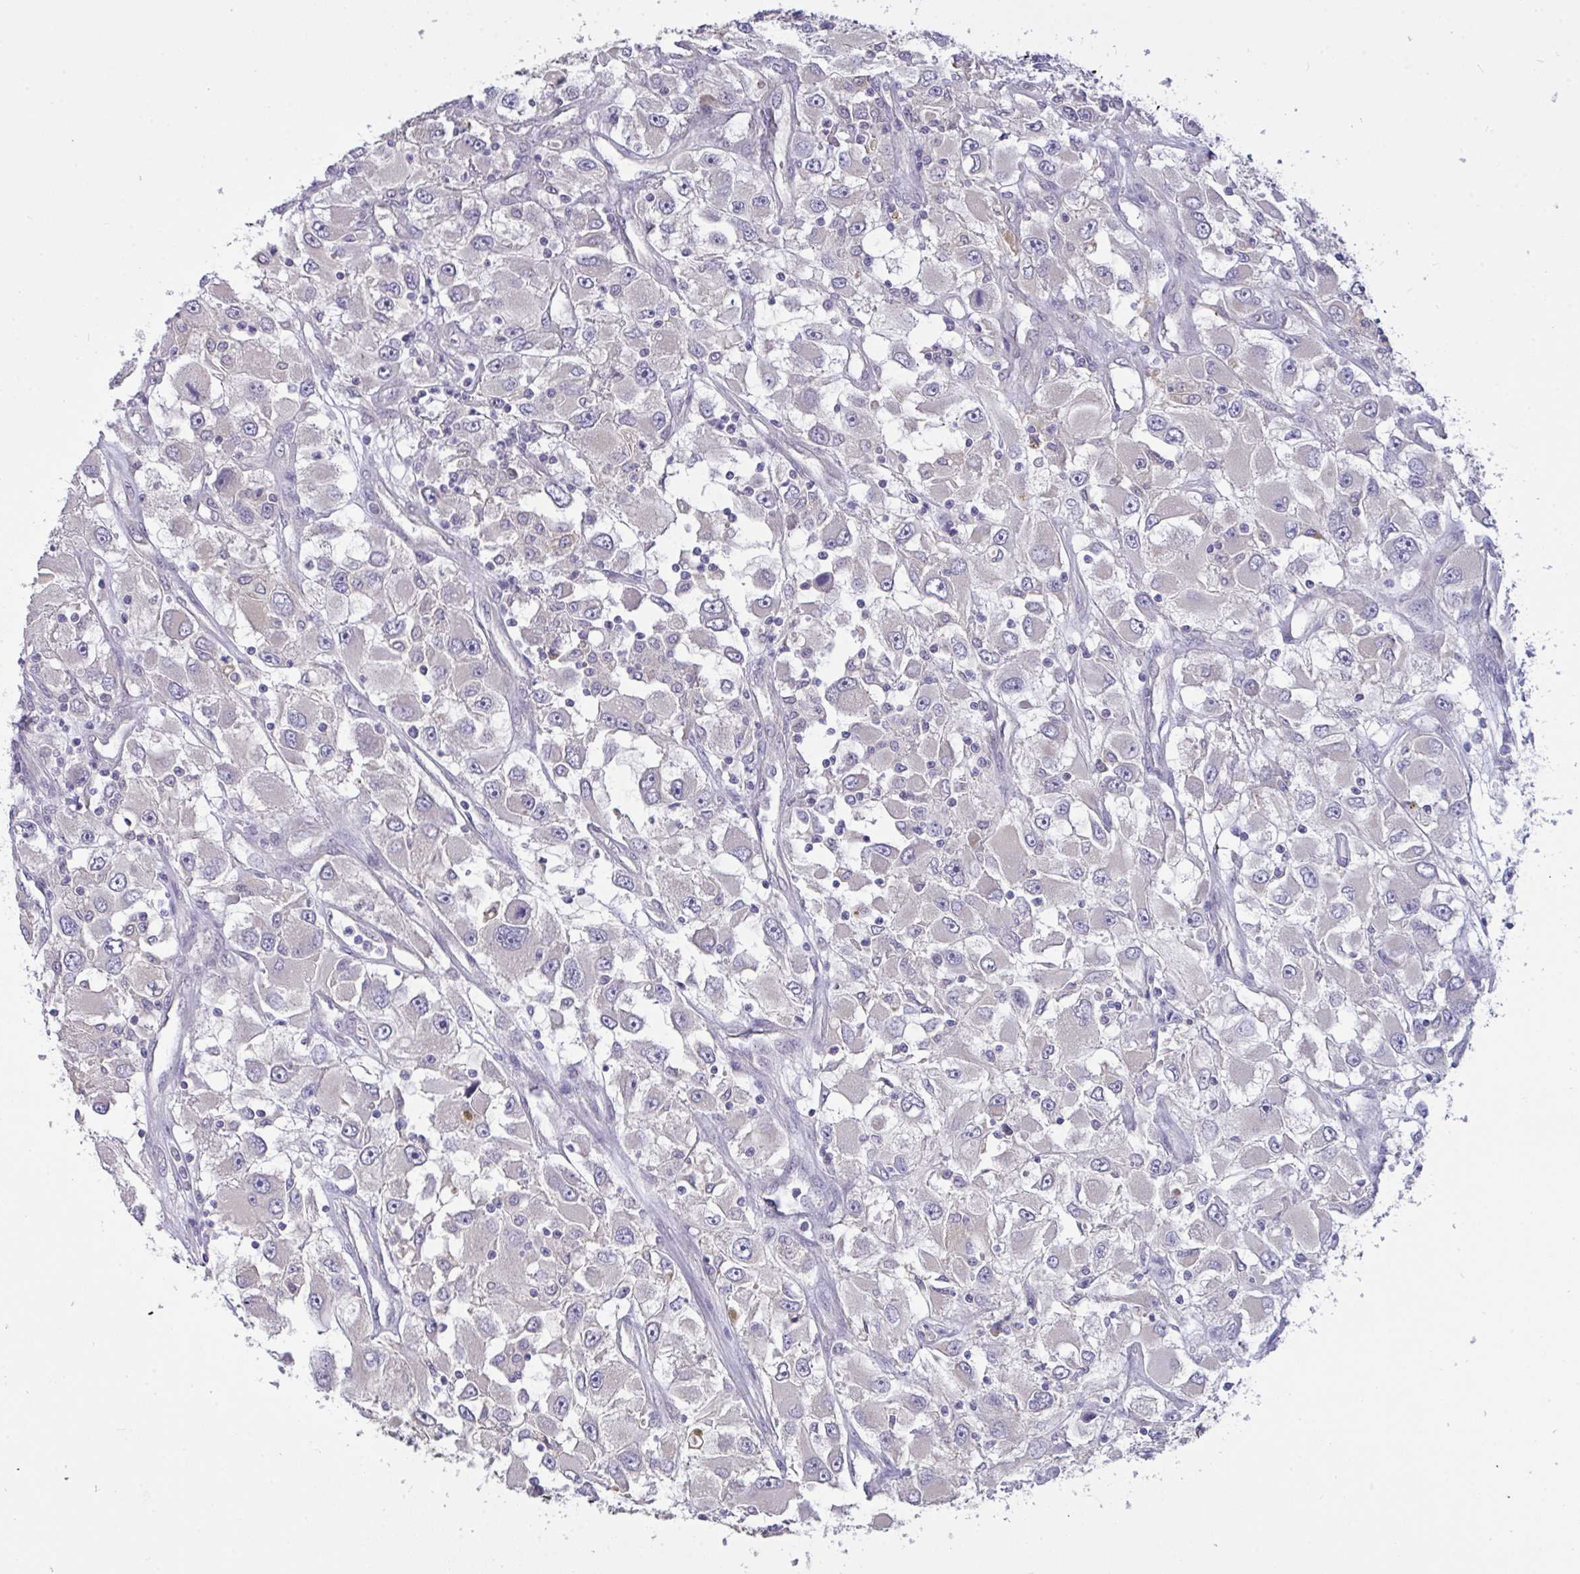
{"staining": {"intensity": "negative", "quantity": "none", "location": "none"}, "tissue": "renal cancer", "cell_type": "Tumor cells", "image_type": "cancer", "snomed": [{"axis": "morphology", "description": "Adenocarcinoma, NOS"}, {"axis": "topography", "description": "Kidney"}], "caption": "Immunohistochemistry (IHC) histopathology image of neoplastic tissue: adenocarcinoma (renal) stained with DAB exhibits no significant protein expression in tumor cells.", "gene": "C19orf54", "patient": {"sex": "female", "age": 52}}